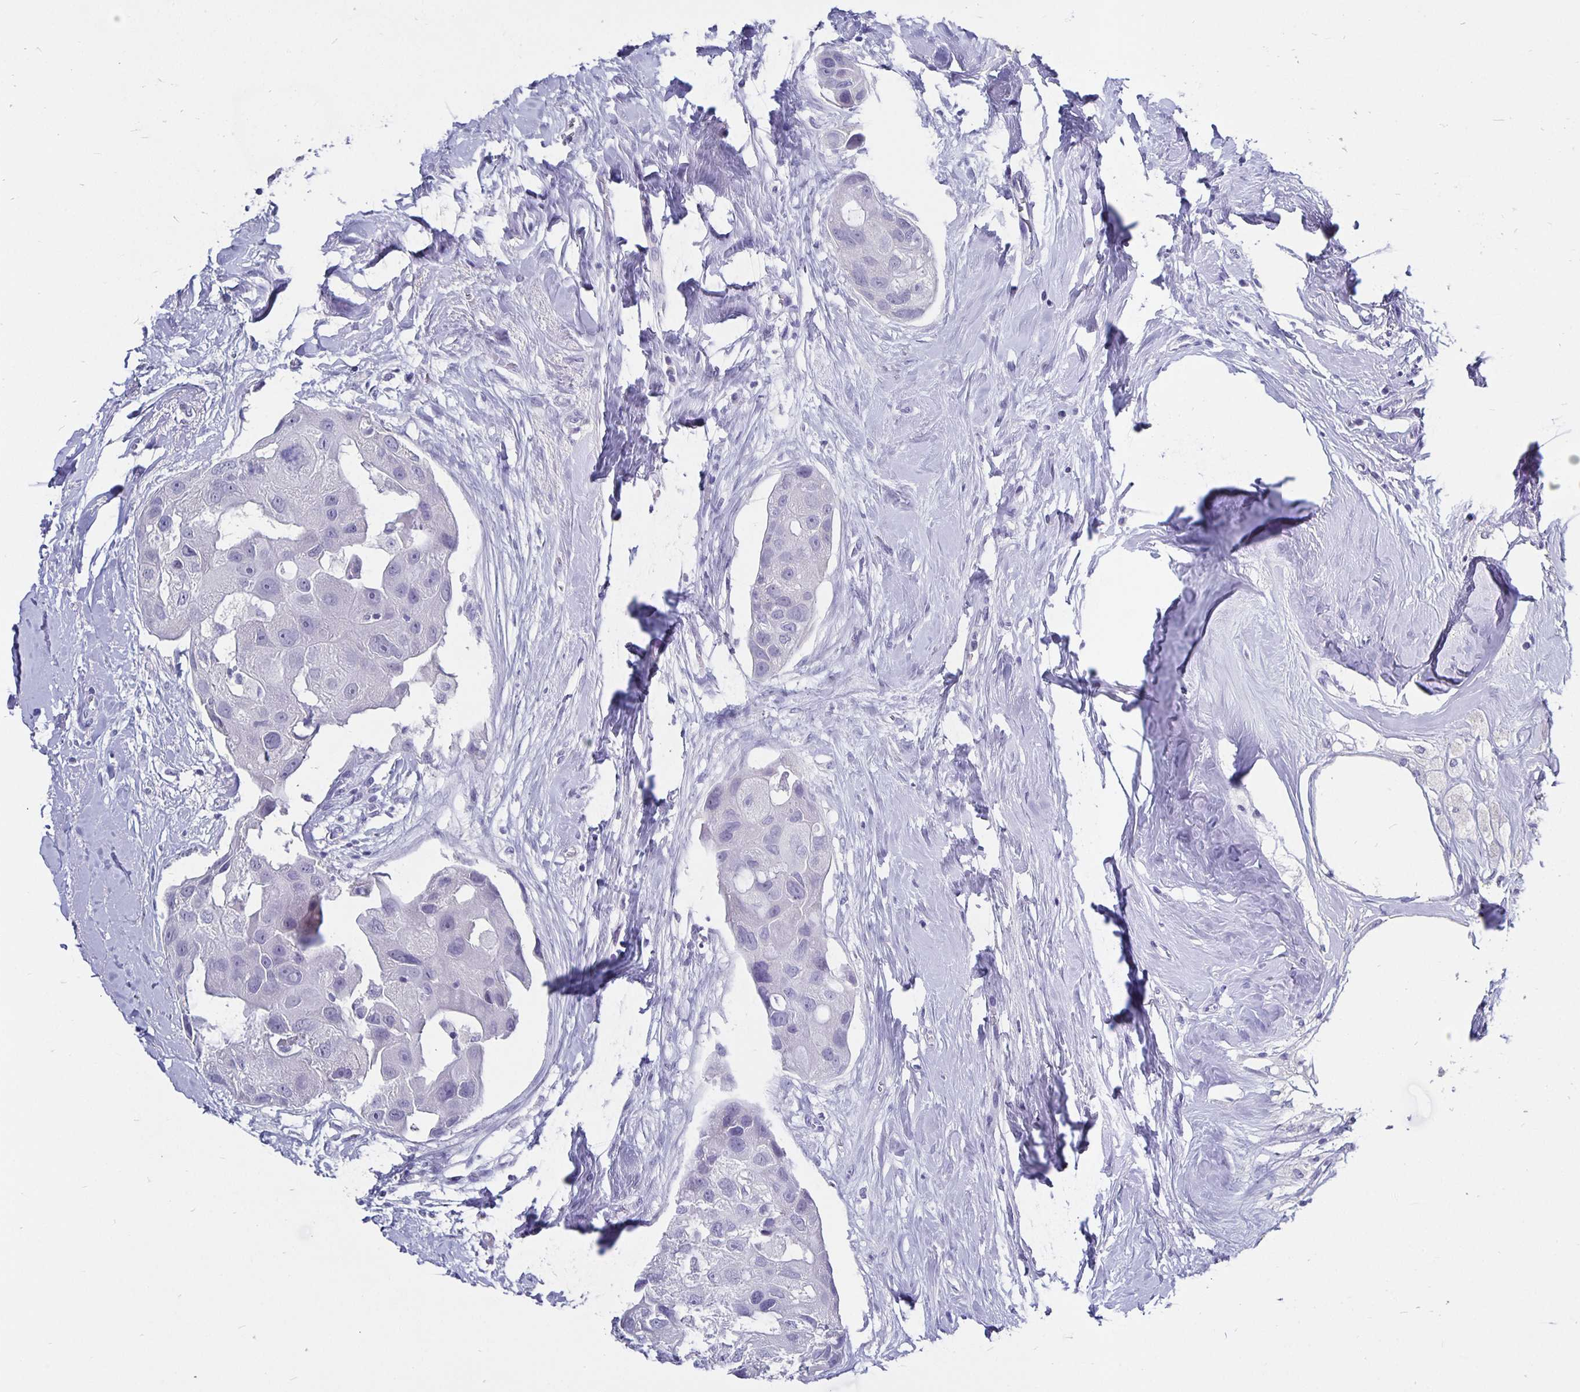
{"staining": {"intensity": "negative", "quantity": "none", "location": "none"}, "tissue": "breast cancer", "cell_type": "Tumor cells", "image_type": "cancer", "snomed": [{"axis": "morphology", "description": "Duct carcinoma"}, {"axis": "topography", "description": "Breast"}], "caption": "Immunohistochemistry photomicrograph of invasive ductal carcinoma (breast) stained for a protein (brown), which demonstrates no staining in tumor cells.", "gene": "ODF3B", "patient": {"sex": "female", "age": 43}}